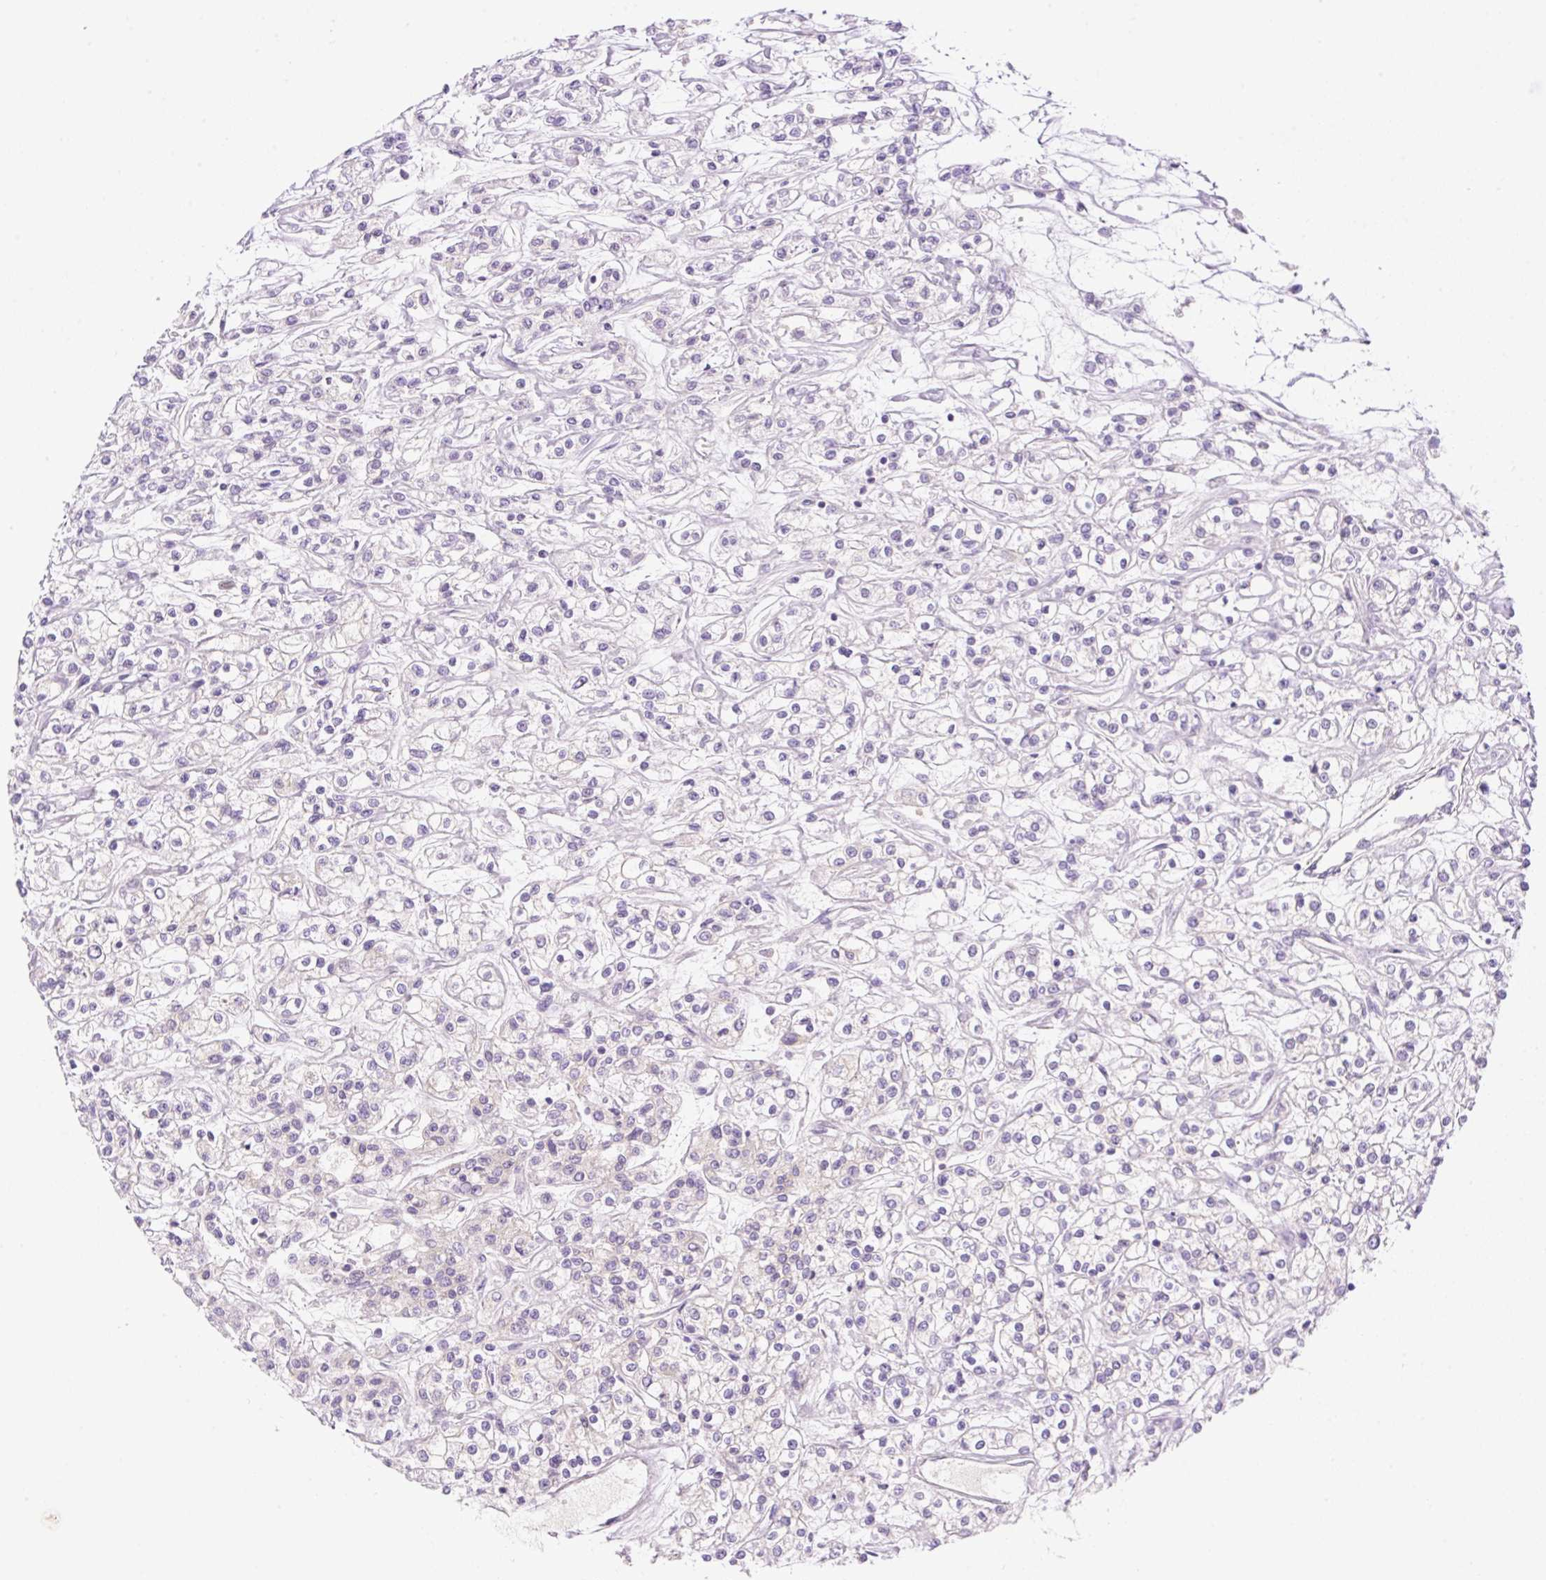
{"staining": {"intensity": "negative", "quantity": "none", "location": "none"}, "tissue": "renal cancer", "cell_type": "Tumor cells", "image_type": "cancer", "snomed": [{"axis": "morphology", "description": "Adenocarcinoma, NOS"}, {"axis": "topography", "description": "Kidney"}], "caption": "Adenocarcinoma (renal) stained for a protein using immunohistochemistry (IHC) displays no expression tumor cells.", "gene": "PALM3", "patient": {"sex": "female", "age": 59}}